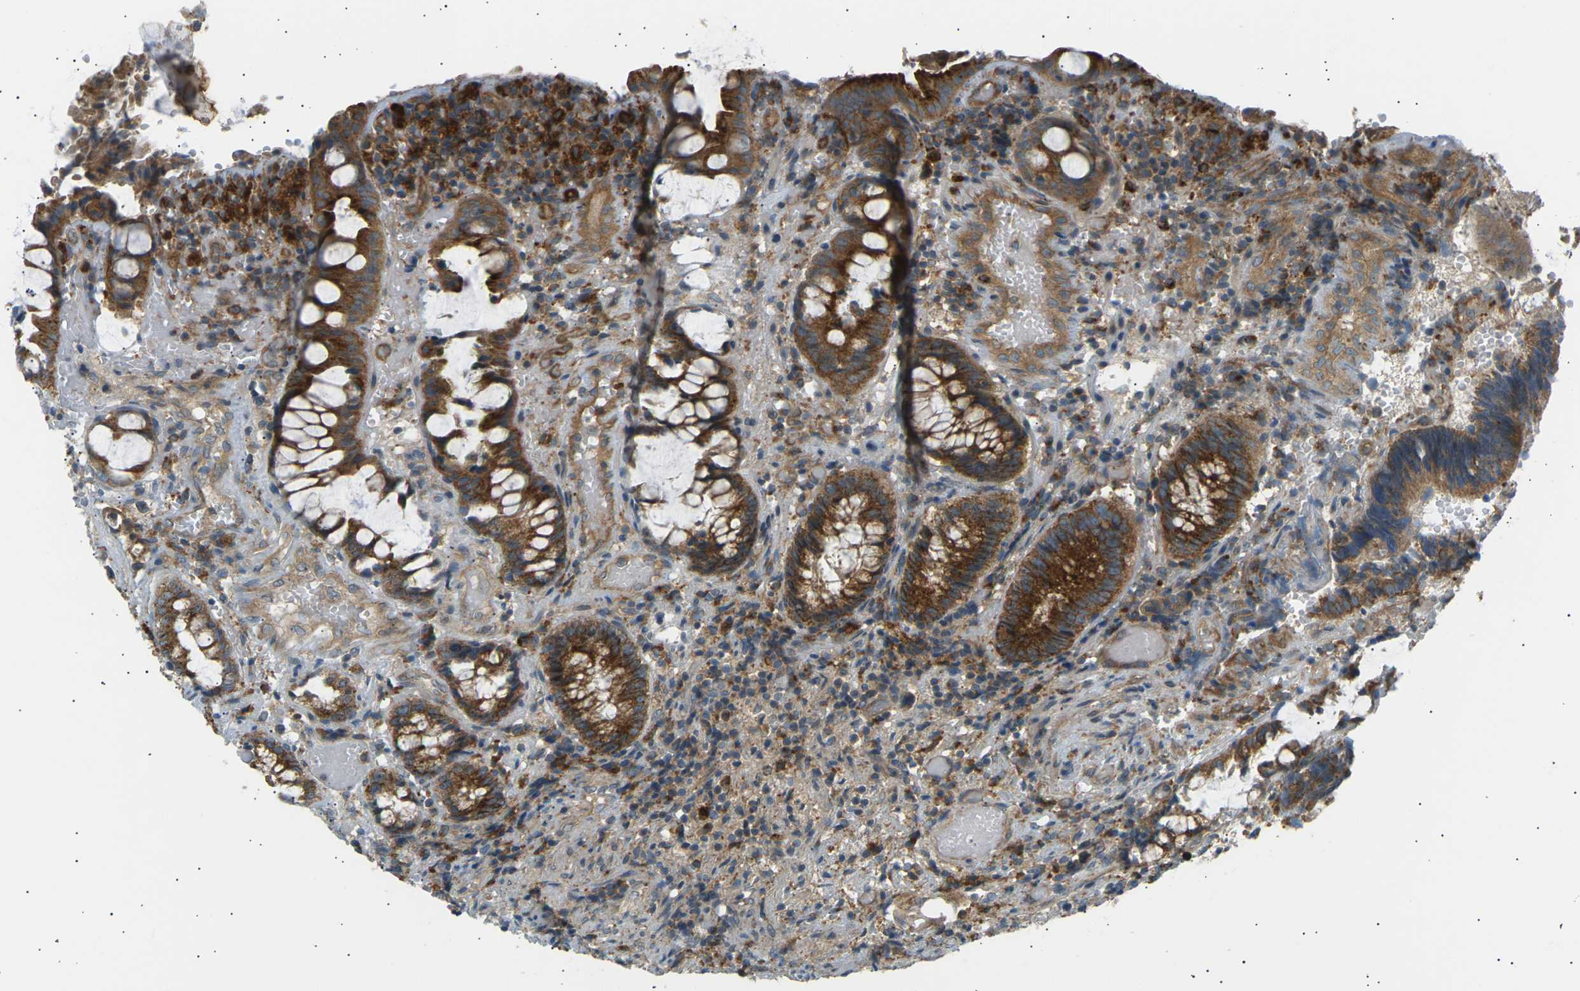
{"staining": {"intensity": "strong", "quantity": ">75%", "location": "cytoplasmic/membranous"}, "tissue": "colorectal cancer", "cell_type": "Tumor cells", "image_type": "cancer", "snomed": [{"axis": "morphology", "description": "Adenocarcinoma, NOS"}, {"axis": "topography", "description": "Colon"}], "caption": "The histopathology image reveals a brown stain indicating the presence of a protein in the cytoplasmic/membranous of tumor cells in colorectal adenocarcinoma. (DAB IHC with brightfield microscopy, high magnification).", "gene": "CDK17", "patient": {"sex": "female", "age": 57}}